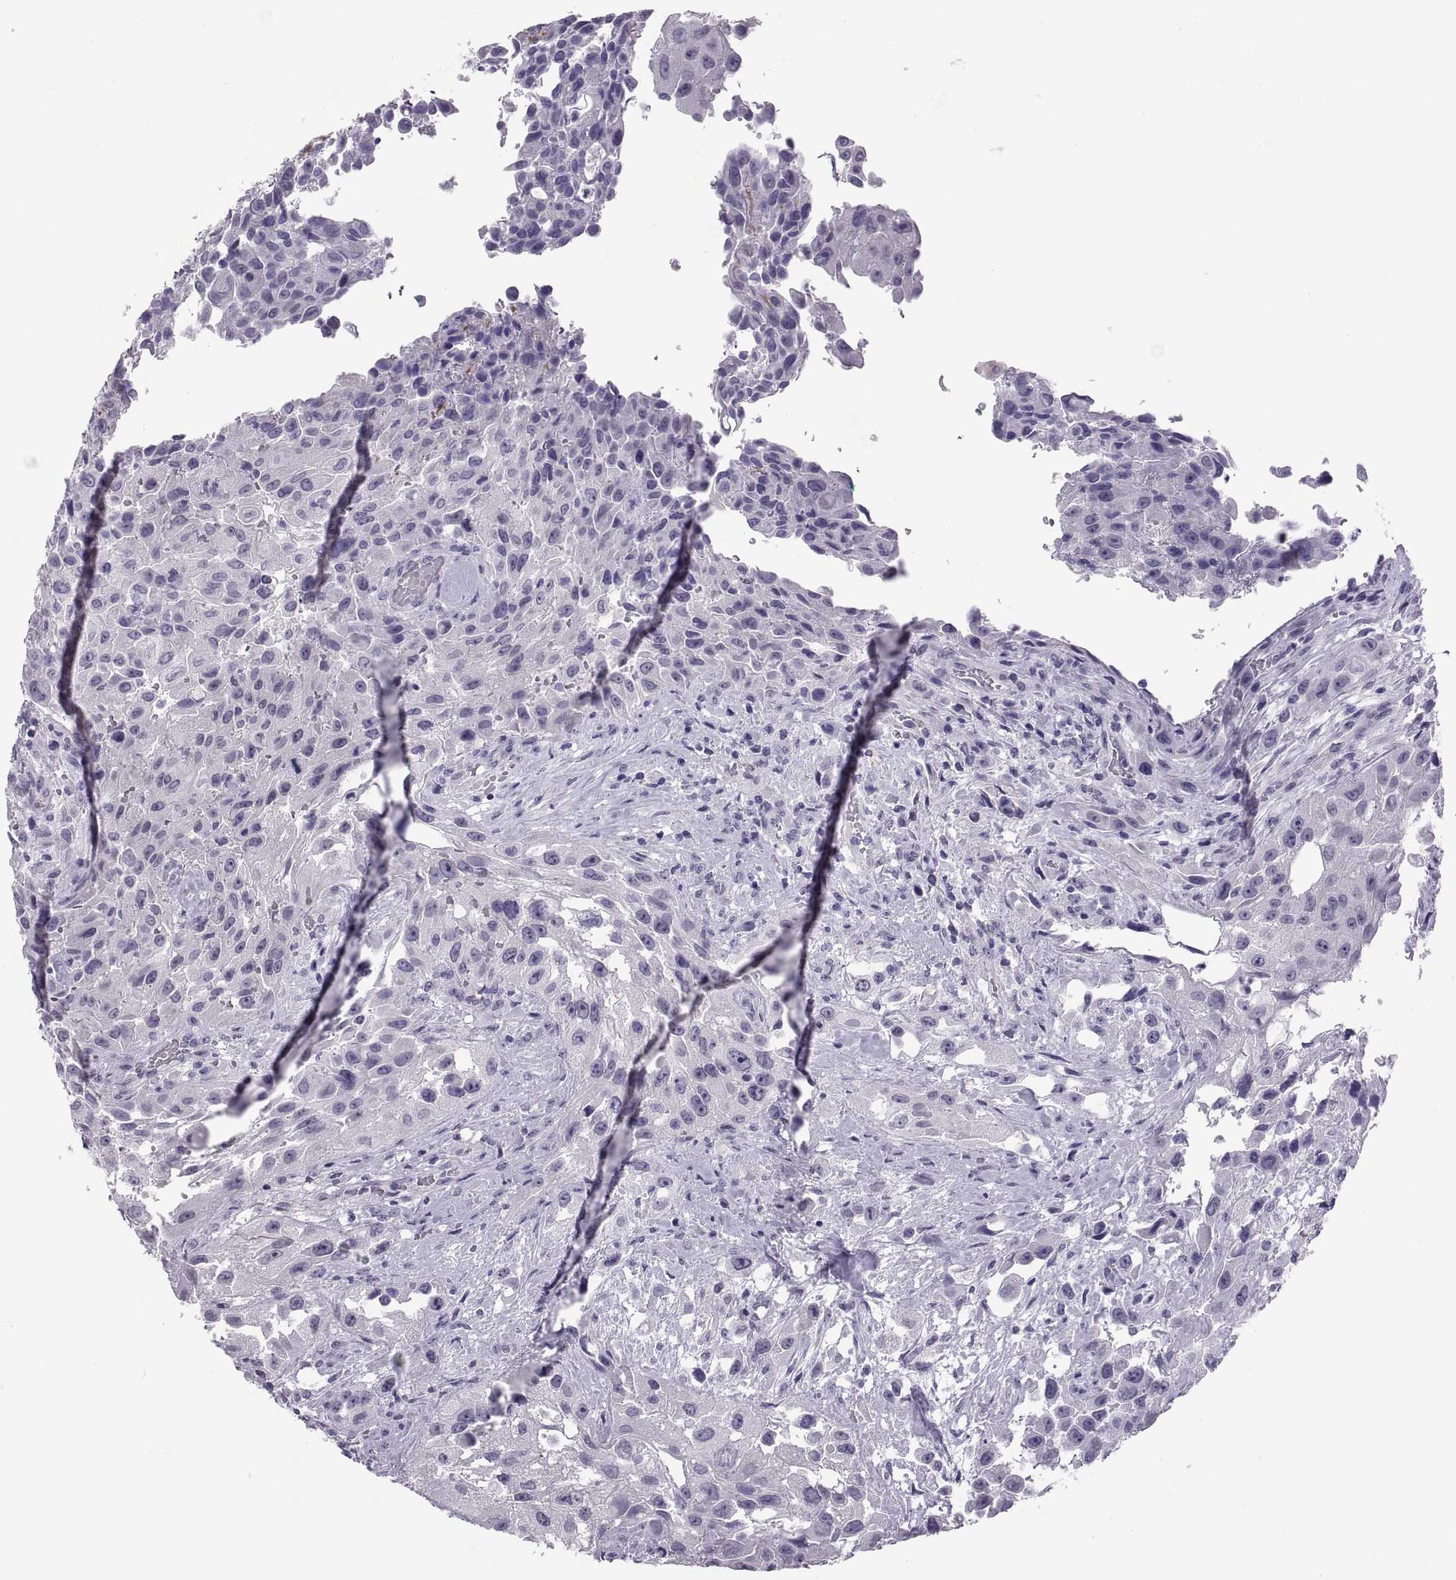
{"staining": {"intensity": "negative", "quantity": "none", "location": "none"}, "tissue": "urothelial cancer", "cell_type": "Tumor cells", "image_type": "cancer", "snomed": [{"axis": "morphology", "description": "Urothelial carcinoma, High grade"}, {"axis": "topography", "description": "Urinary bladder"}], "caption": "There is no significant positivity in tumor cells of urothelial carcinoma (high-grade). (Immunohistochemistry (ihc), brightfield microscopy, high magnification).", "gene": "QRICH2", "patient": {"sex": "male", "age": 79}}